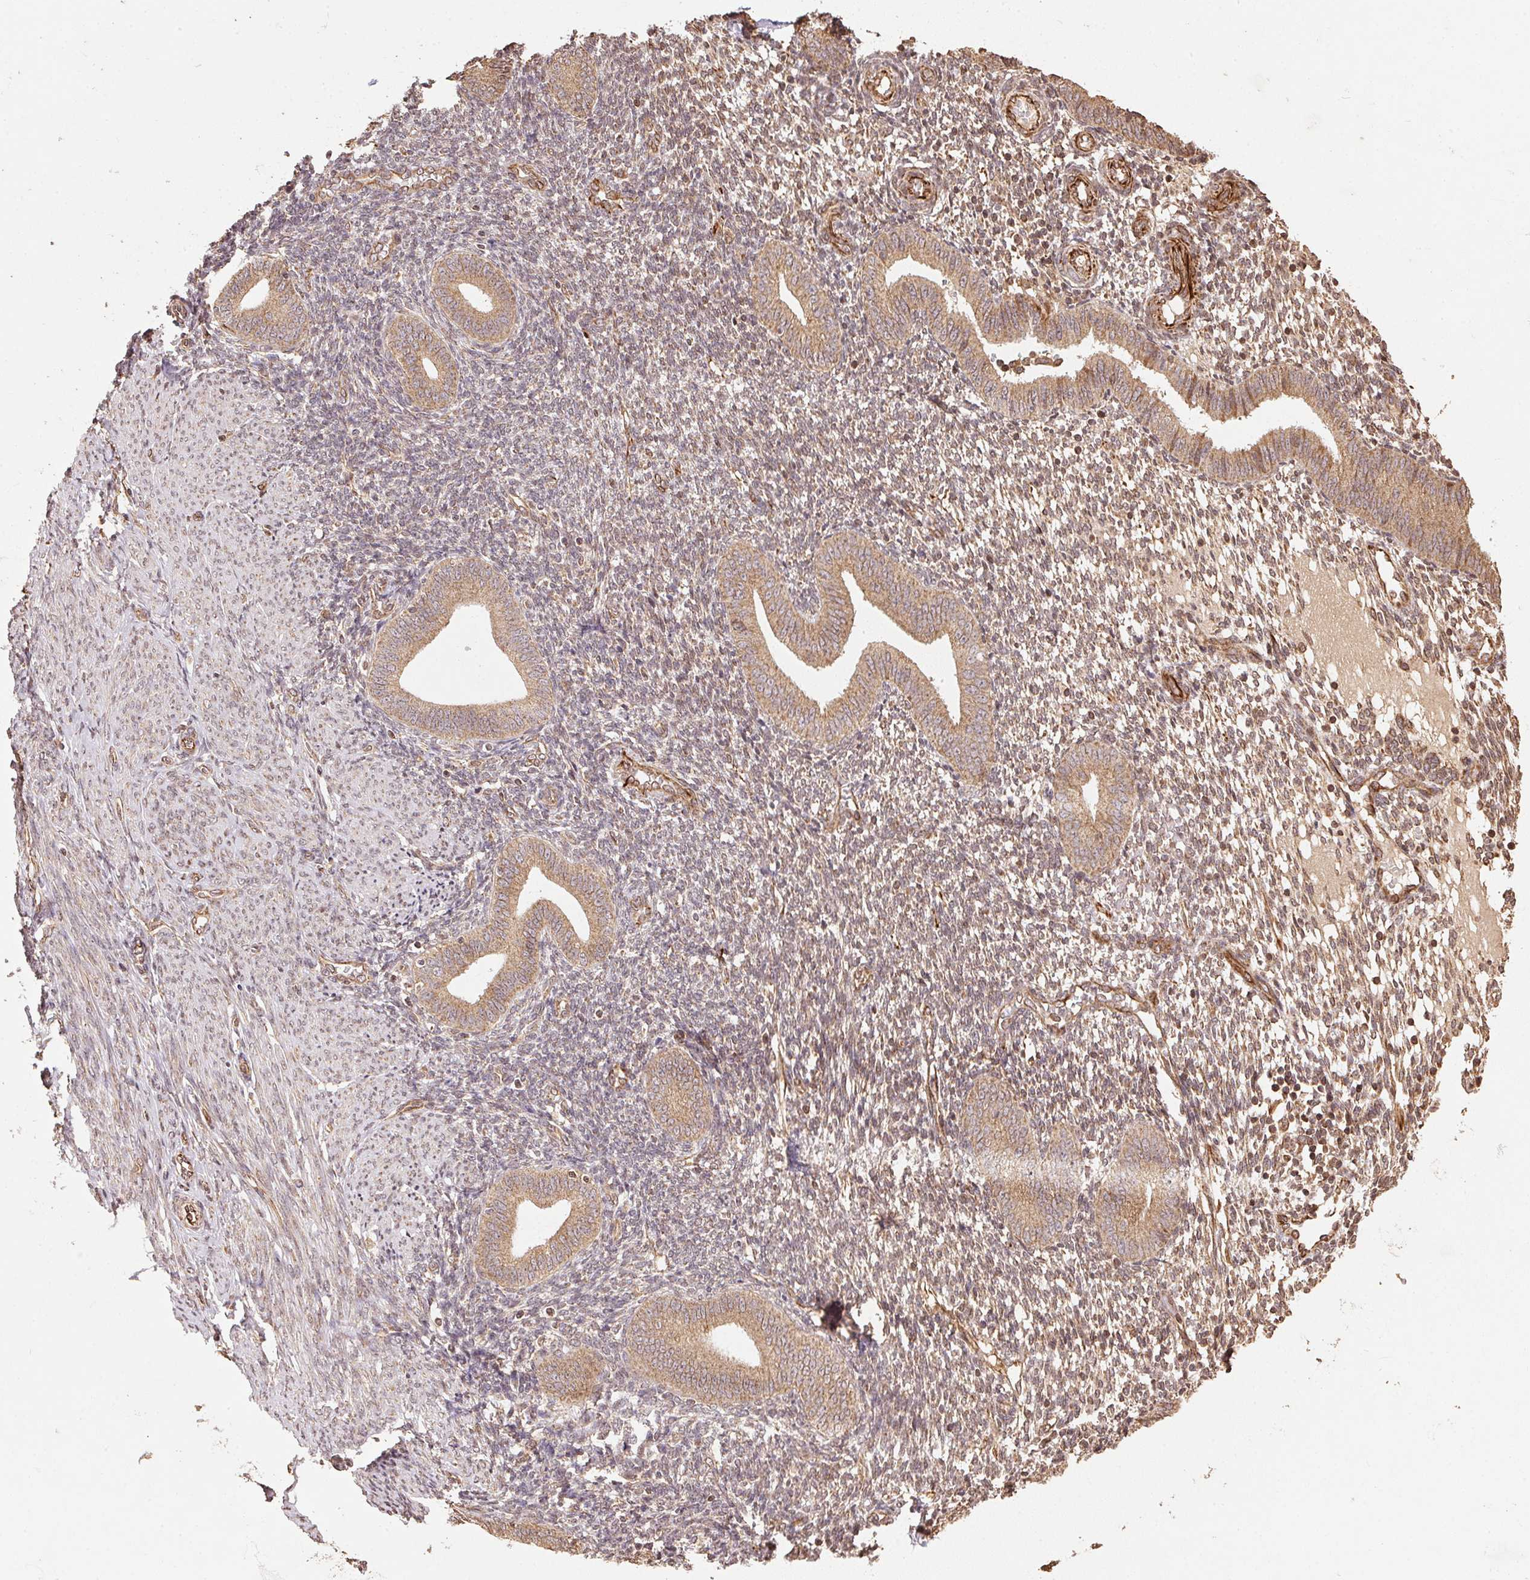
{"staining": {"intensity": "weak", "quantity": ">75%", "location": "cytoplasmic/membranous"}, "tissue": "endometrium", "cell_type": "Cells in endometrial stroma", "image_type": "normal", "snomed": [{"axis": "morphology", "description": "Normal tissue, NOS"}, {"axis": "topography", "description": "Endometrium"}], "caption": "The immunohistochemical stain labels weak cytoplasmic/membranous expression in cells in endometrial stroma of normal endometrium. Nuclei are stained in blue.", "gene": "SPRED2", "patient": {"sex": "female", "age": 40}}